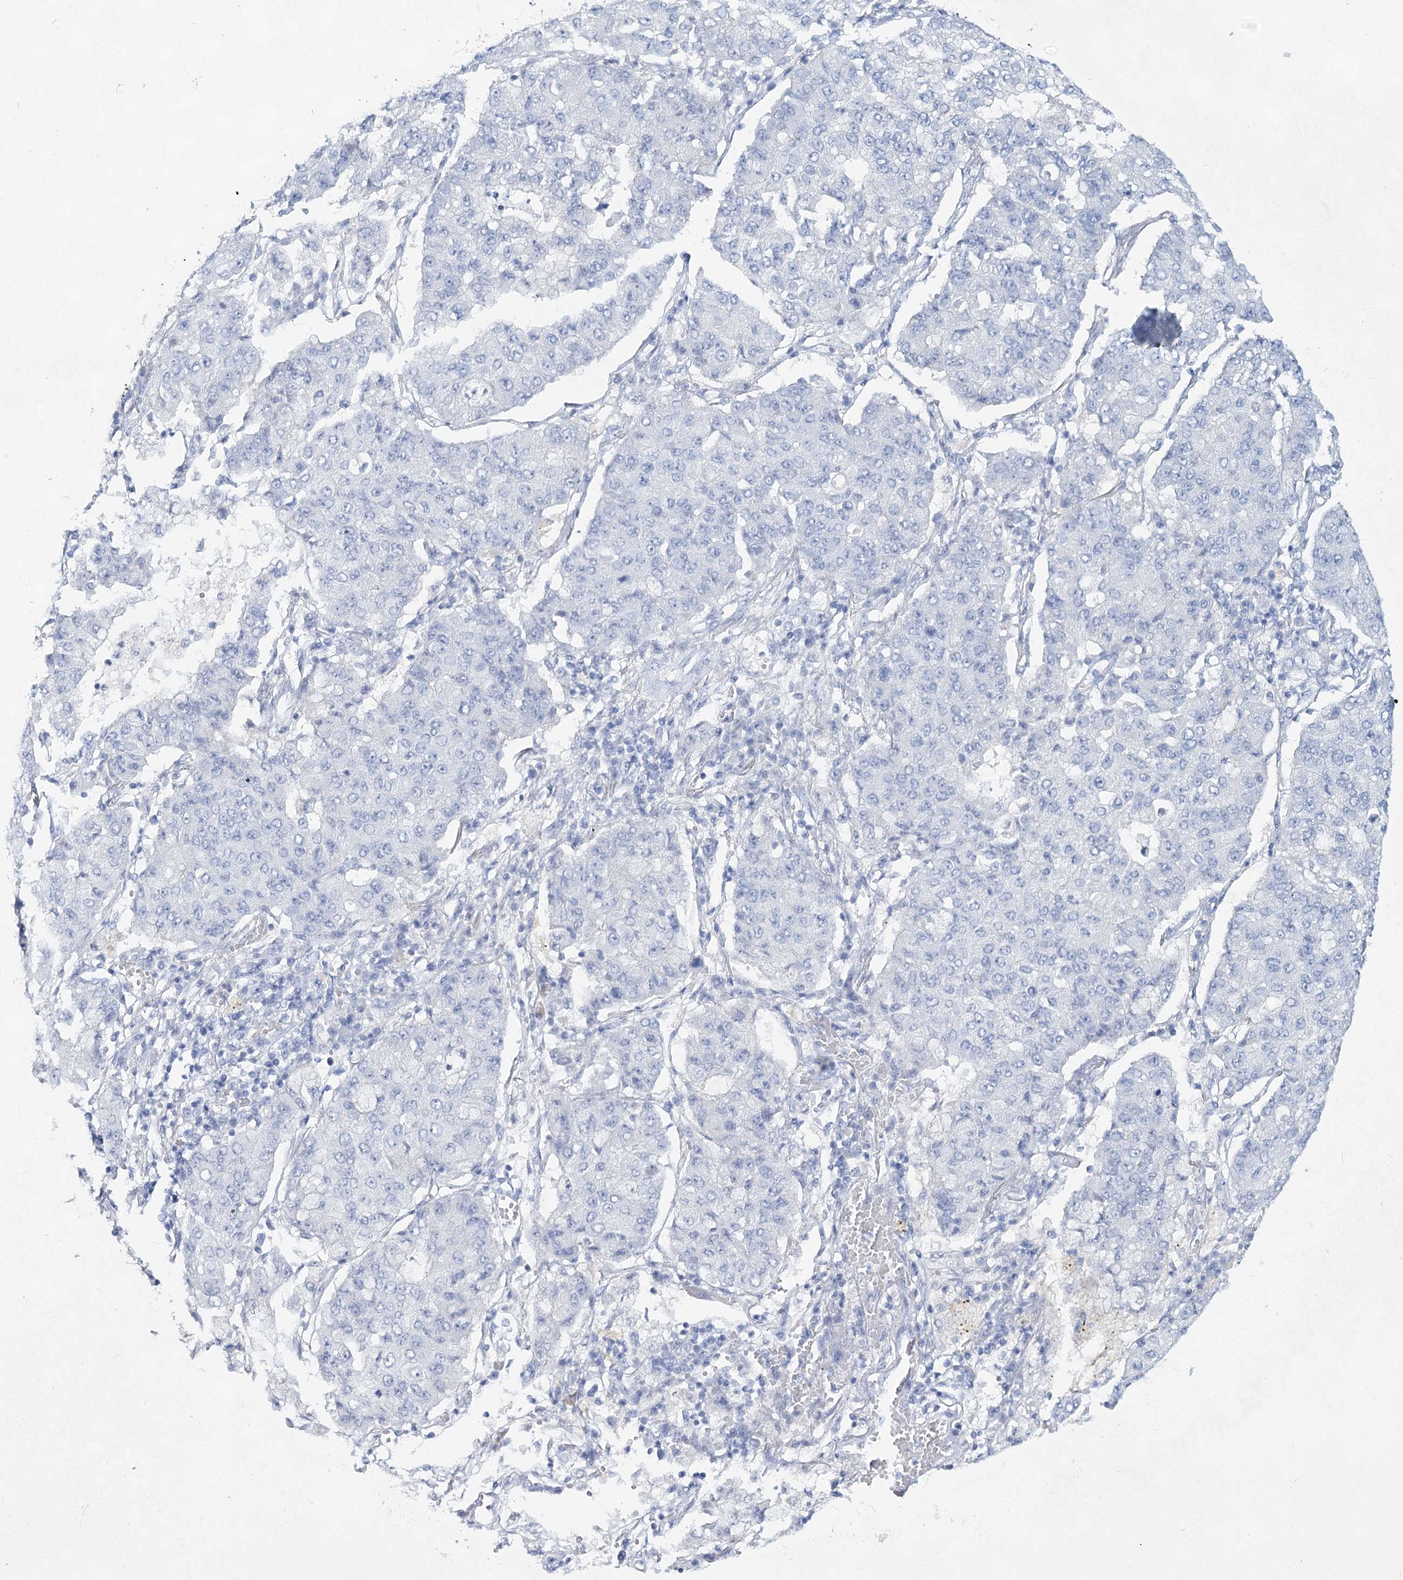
{"staining": {"intensity": "negative", "quantity": "none", "location": "none"}, "tissue": "lung cancer", "cell_type": "Tumor cells", "image_type": "cancer", "snomed": [{"axis": "morphology", "description": "Squamous cell carcinoma, NOS"}, {"axis": "topography", "description": "Lung"}], "caption": "DAB (3,3'-diaminobenzidine) immunohistochemical staining of squamous cell carcinoma (lung) reveals no significant positivity in tumor cells.", "gene": "SLC17A2", "patient": {"sex": "male", "age": 74}}